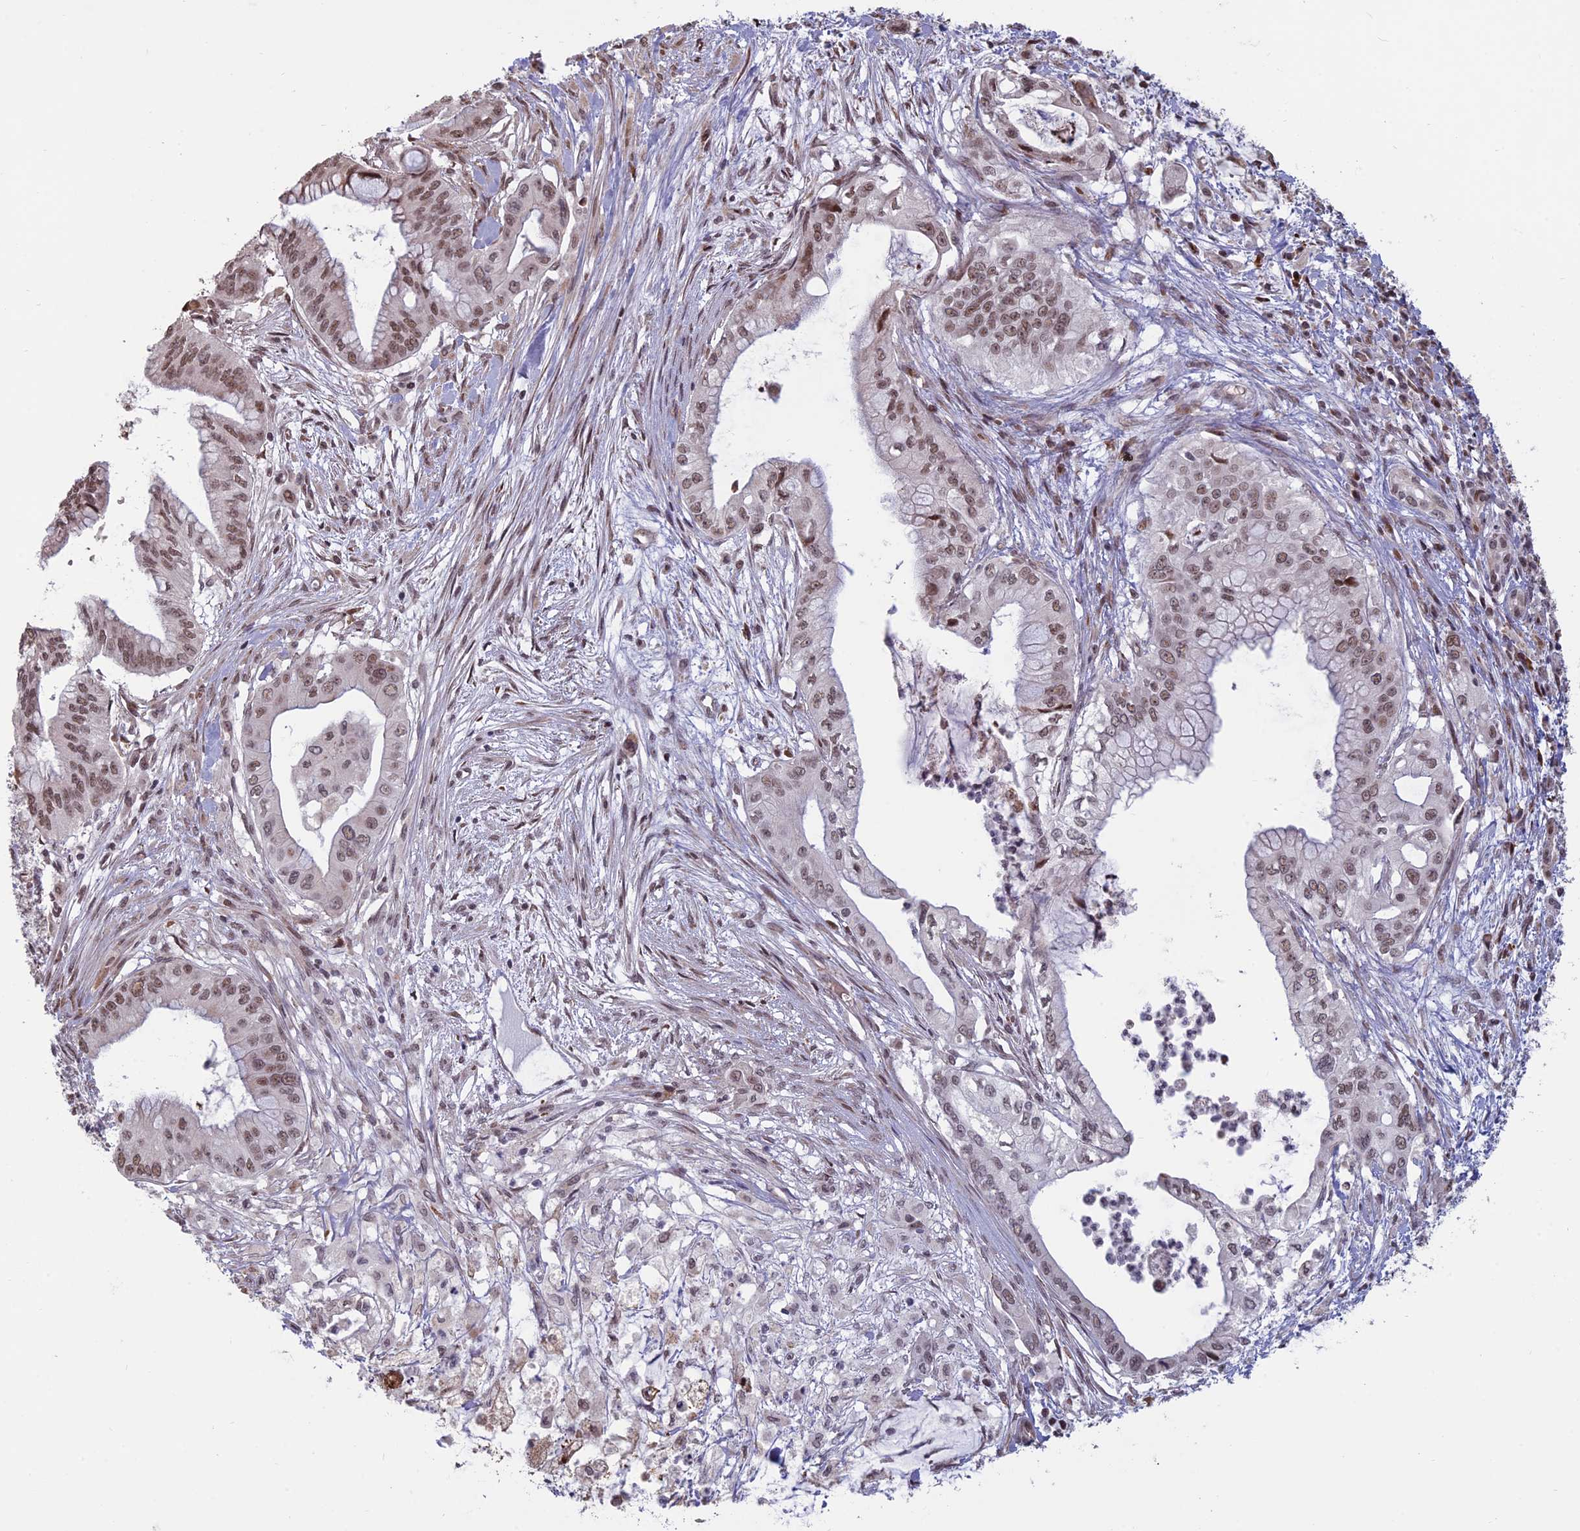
{"staining": {"intensity": "moderate", "quantity": ">75%", "location": "nuclear"}, "tissue": "pancreatic cancer", "cell_type": "Tumor cells", "image_type": "cancer", "snomed": [{"axis": "morphology", "description": "Adenocarcinoma, NOS"}, {"axis": "topography", "description": "Pancreas"}], "caption": "Pancreatic adenocarcinoma stained with a brown dye exhibits moderate nuclear positive positivity in about >75% of tumor cells.", "gene": "MFAP1", "patient": {"sex": "male", "age": 46}}